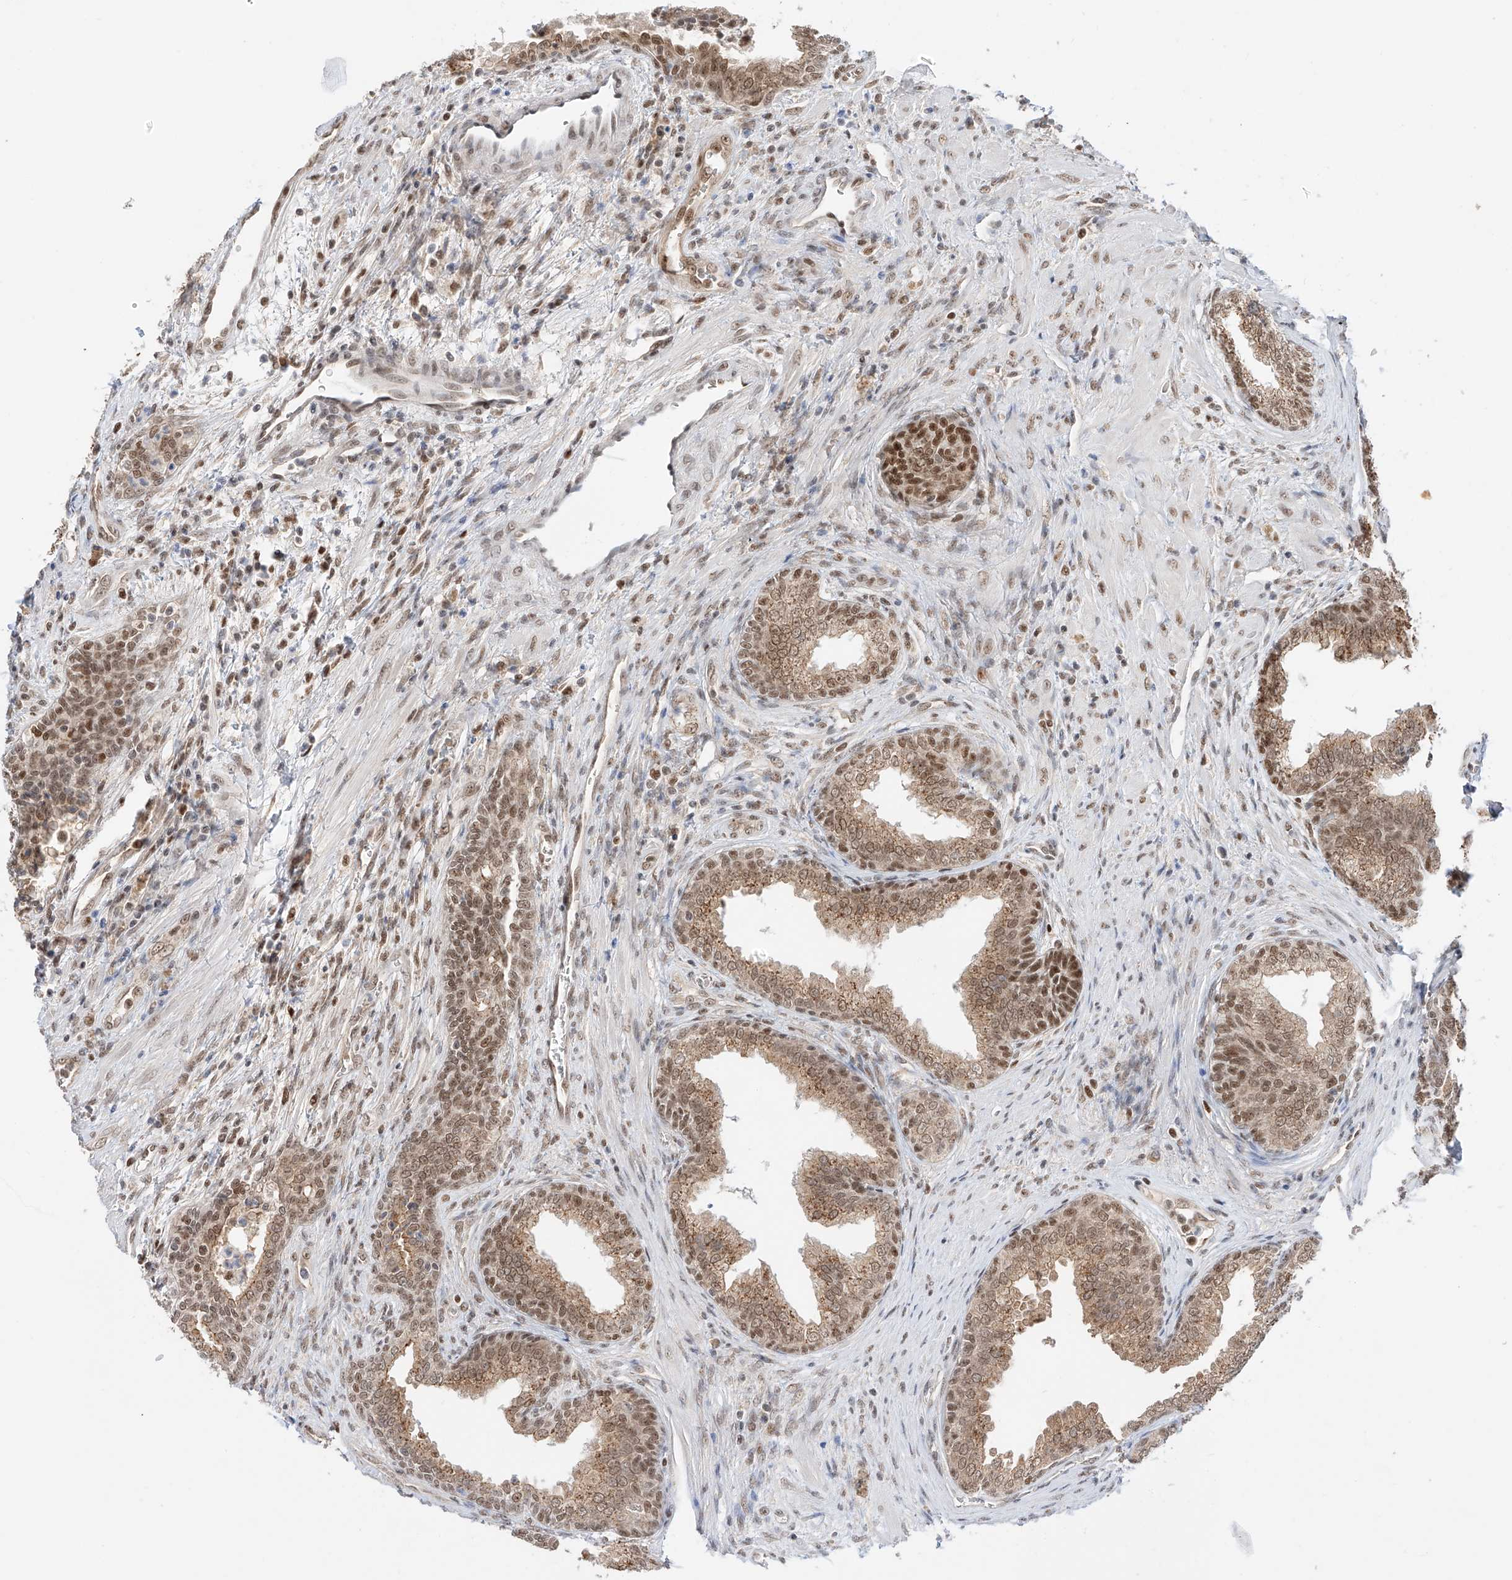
{"staining": {"intensity": "moderate", "quantity": ">75%", "location": "cytoplasmic/membranous,nuclear"}, "tissue": "prostate", "cell_type": "Glandular cells", "image_type": "normal", "snomed": [{"axis": "morphology", "description": "Normal tissue, NOS"}, {"axis": "topography", "description": "Prostate"}], "caption": "Glandular cells display moderate cytoplasmic/membranous,nuclear staining in about >75% of cells in unremarkable prostate. Using DAB (brown) and hematoxylin (blue) stains, captured at high magnification using brightfield microscopy.", "gene": "POGK", "patient": {"sex": "male", "age": 76}}